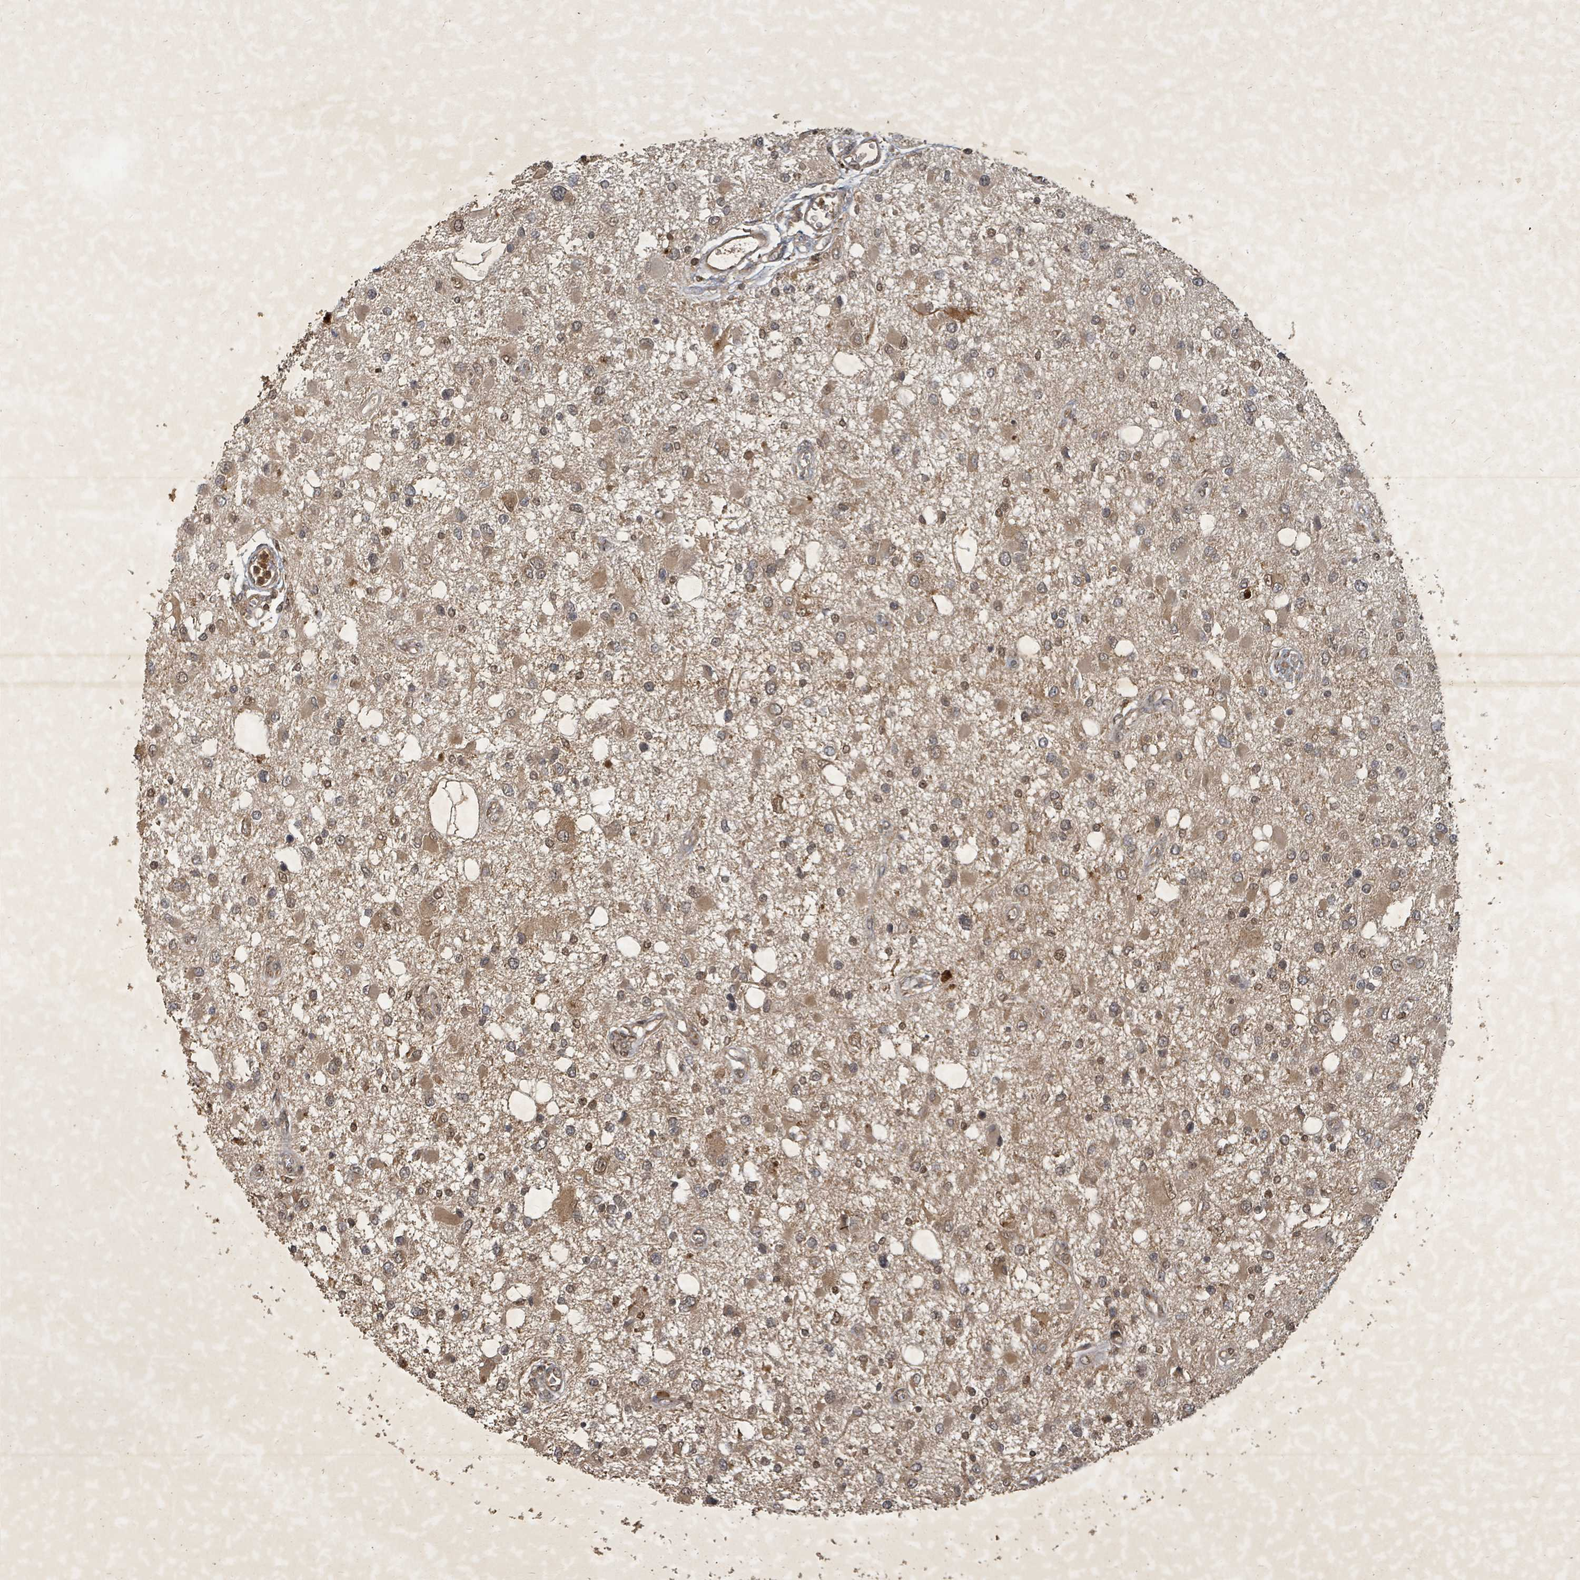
{"staining": {"intensity": "moderate", "quantity": "25%-75%", "location": "cytoplasmic/membranous,nuclear"}, "tissue": "glioma", "cell_type": "Tumor cells", "image_type": "cancer", "snomed": [{"axis": "morphology", "description": "Glioma, malignant, High grade"}, {"axis": "topography", "description": "Brain"}], "caption": "Immunohistochemical staining of human malignant glioma (high-grade) exhibits medium levels of moderate cytoplasmic/membranous and nuclear protein staining in about 25%-75% of tumor cells.", "gene": "KDM4E", "patient": {"sex": "male", "age": 53}}